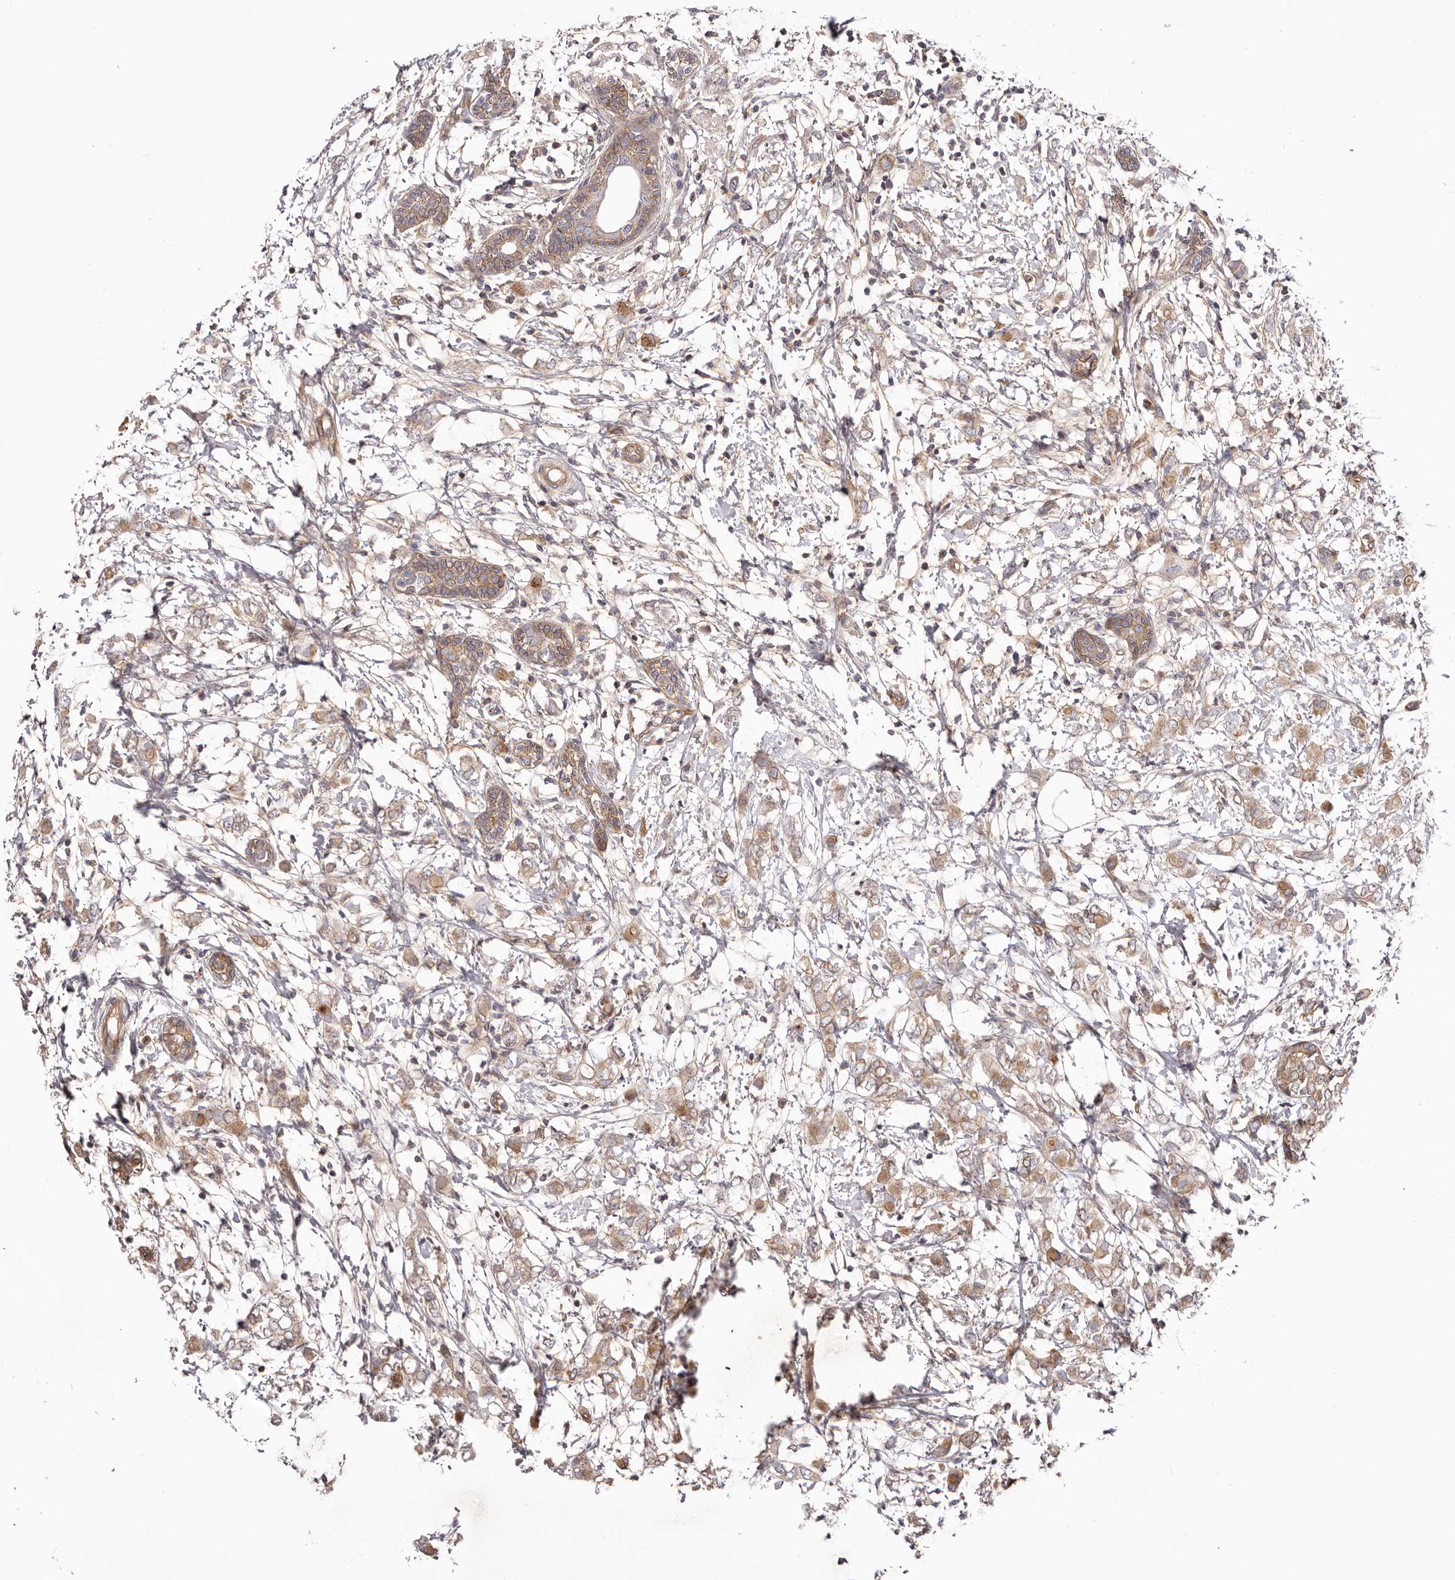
{"staining": {"intensity": "weak", "quantity": ">75%", "location": "cytoplasmic/membranous"}, "tissue": "breast cancer", "cell_type": "Tumor cells", "image_type": "cancer", "snomed": [{"axis": "morphology", "description": "Normal tissue, NOS"}, {"axis": "morphology", "description": "Lobular carcinoma"}, {"axis": "topography", "description": "Breast"}], "caption": "High-magnification brightfield microscopy of breast cancer (lobular carcinoma) stained with DAB (brown) and counterstained with hematoxylin (blue). tumor cells exhibit weak cytoplasmic/membranous staining is identified in approximately>75% of cells.", "gene": "DMRT2", "patient": {"sex": "female", "age": 47}}